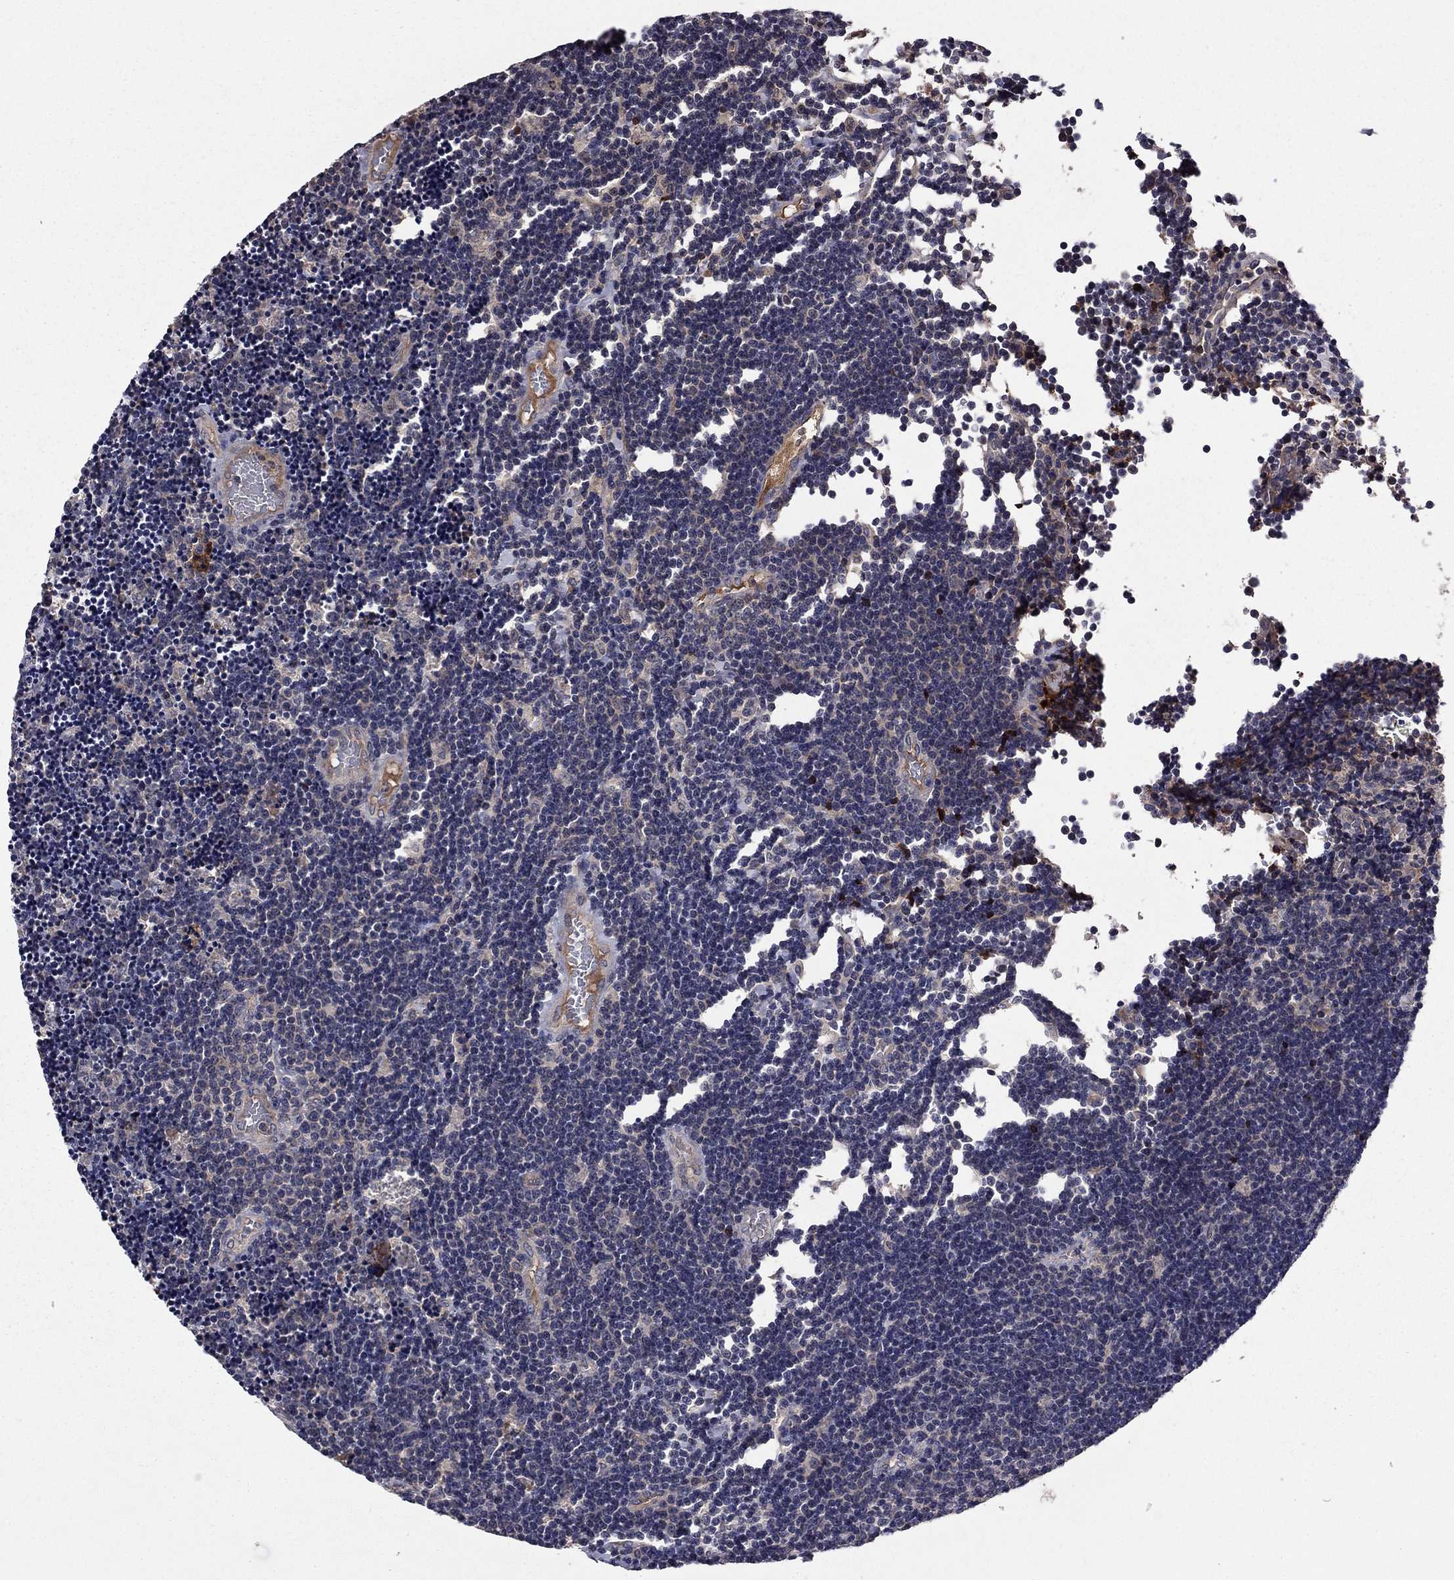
{"staining": {"intensity": "negative", "quantity": "none", "location": "none"}, "tissue": "lymphoma", "cell_type": "Tumor cells", "image_type": "cancer", "snomed": [{"axis": "morphology", "description": "Malignant lymphoma, non-Hodgkin's type, Low grade"}, {"axis": "topography", "description": "Brain"}], "caption": "Tumor cells are negative for protein expression in human malignant lymphoma, non-Hodgkin's type (low-grade).", "gene": "PROS1", "patient": {"sex": "female", "age": 66}}